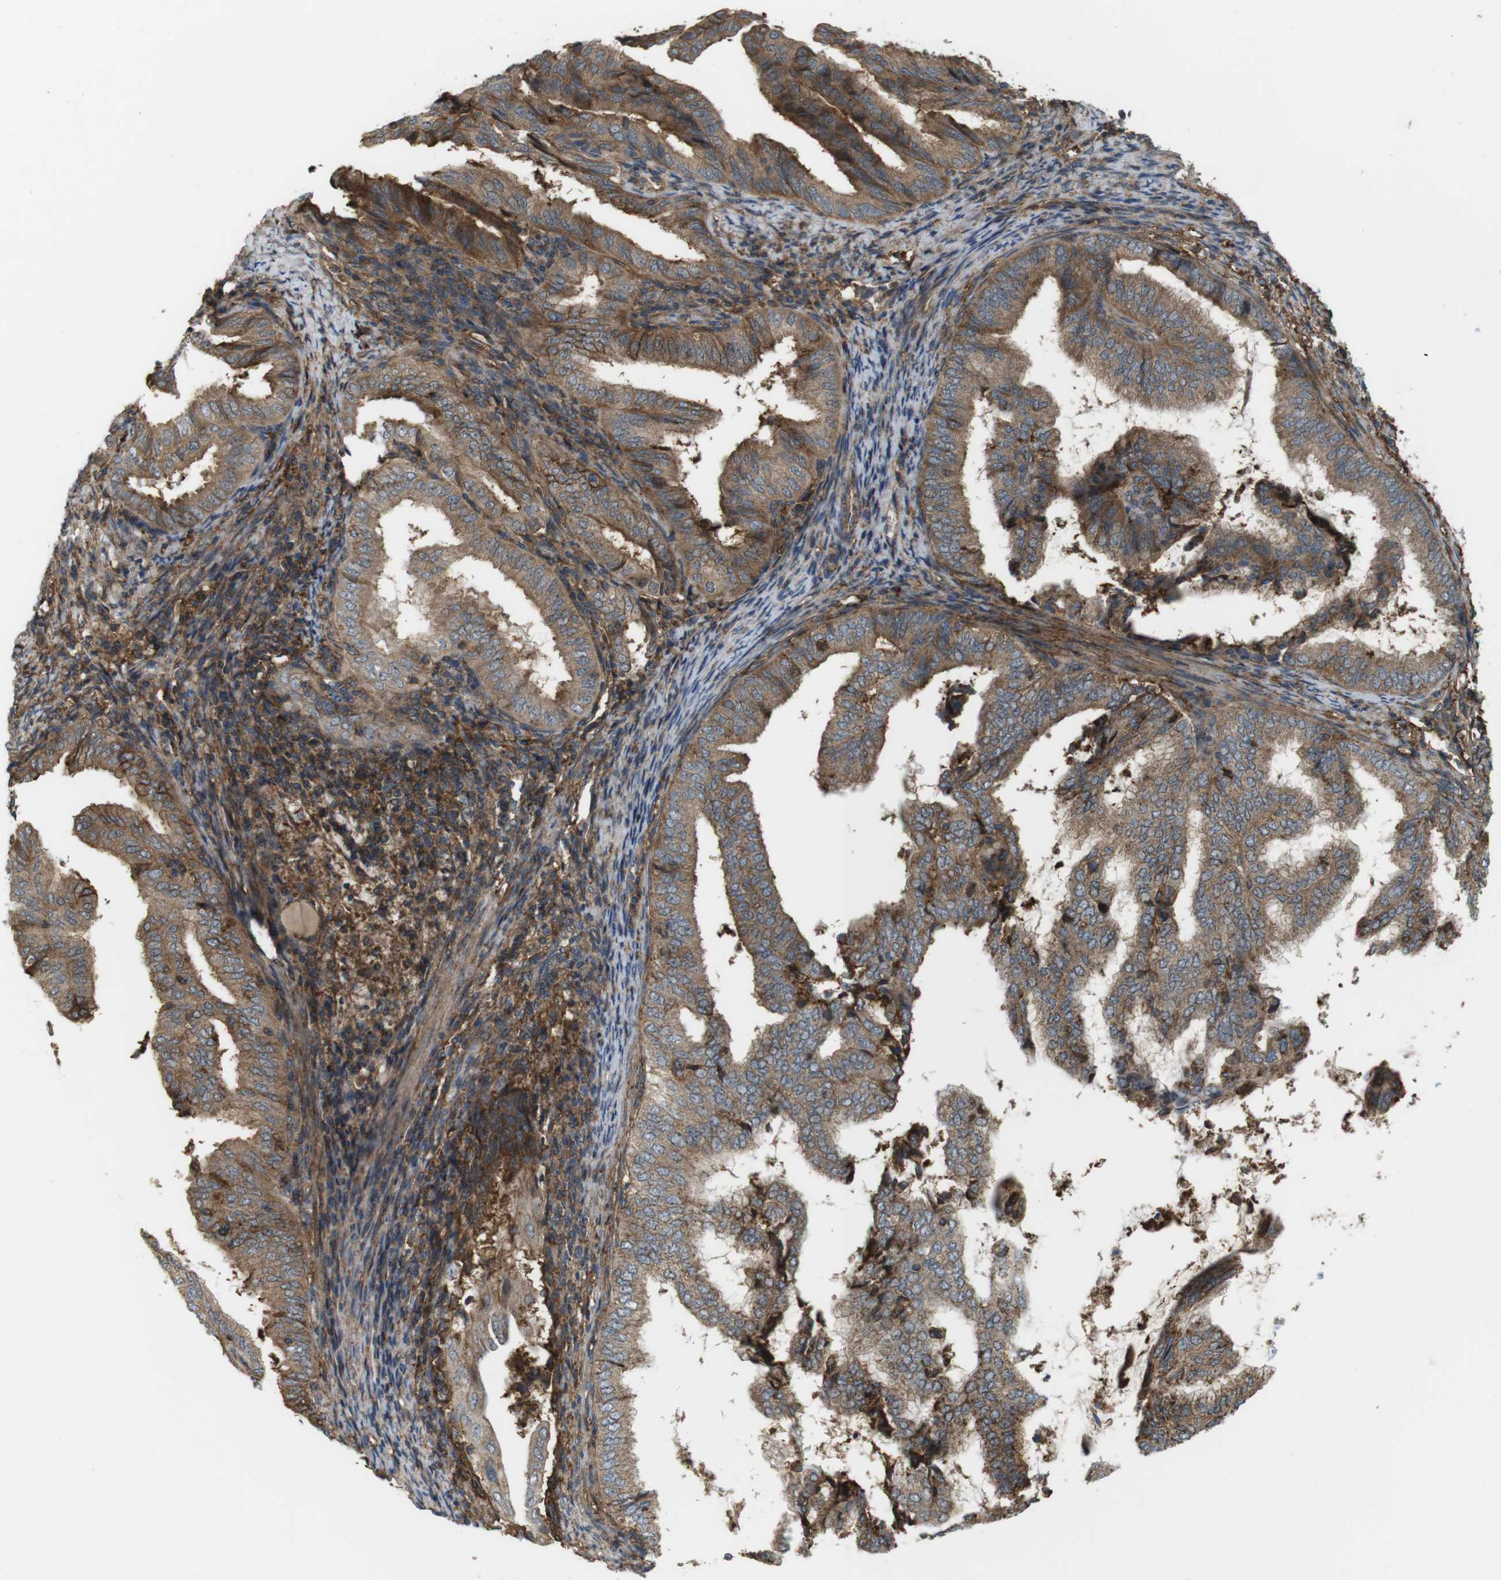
{"staining": {"intensity": "moderate", "quantity": ">75%", "location": "cytoplasmic/membranous"}, "tissue": "endometrial cancer", "cell_type": "Tumor cells", "image_type": "cancer", "snomed": [{"axis": "morphology", "description": "Adenocarcinoma, NOS"}, {"axis": "topography", "description": "Endometrium"}], "caption": "Tumor cells display medium levels of moderate cytoplasmic/membranous positivity in approximately >75% of cells in endometrial cancer (adenocarcinoma).", "gene": "DDAH2", "patient": {"sex": "female", "age": 58}}